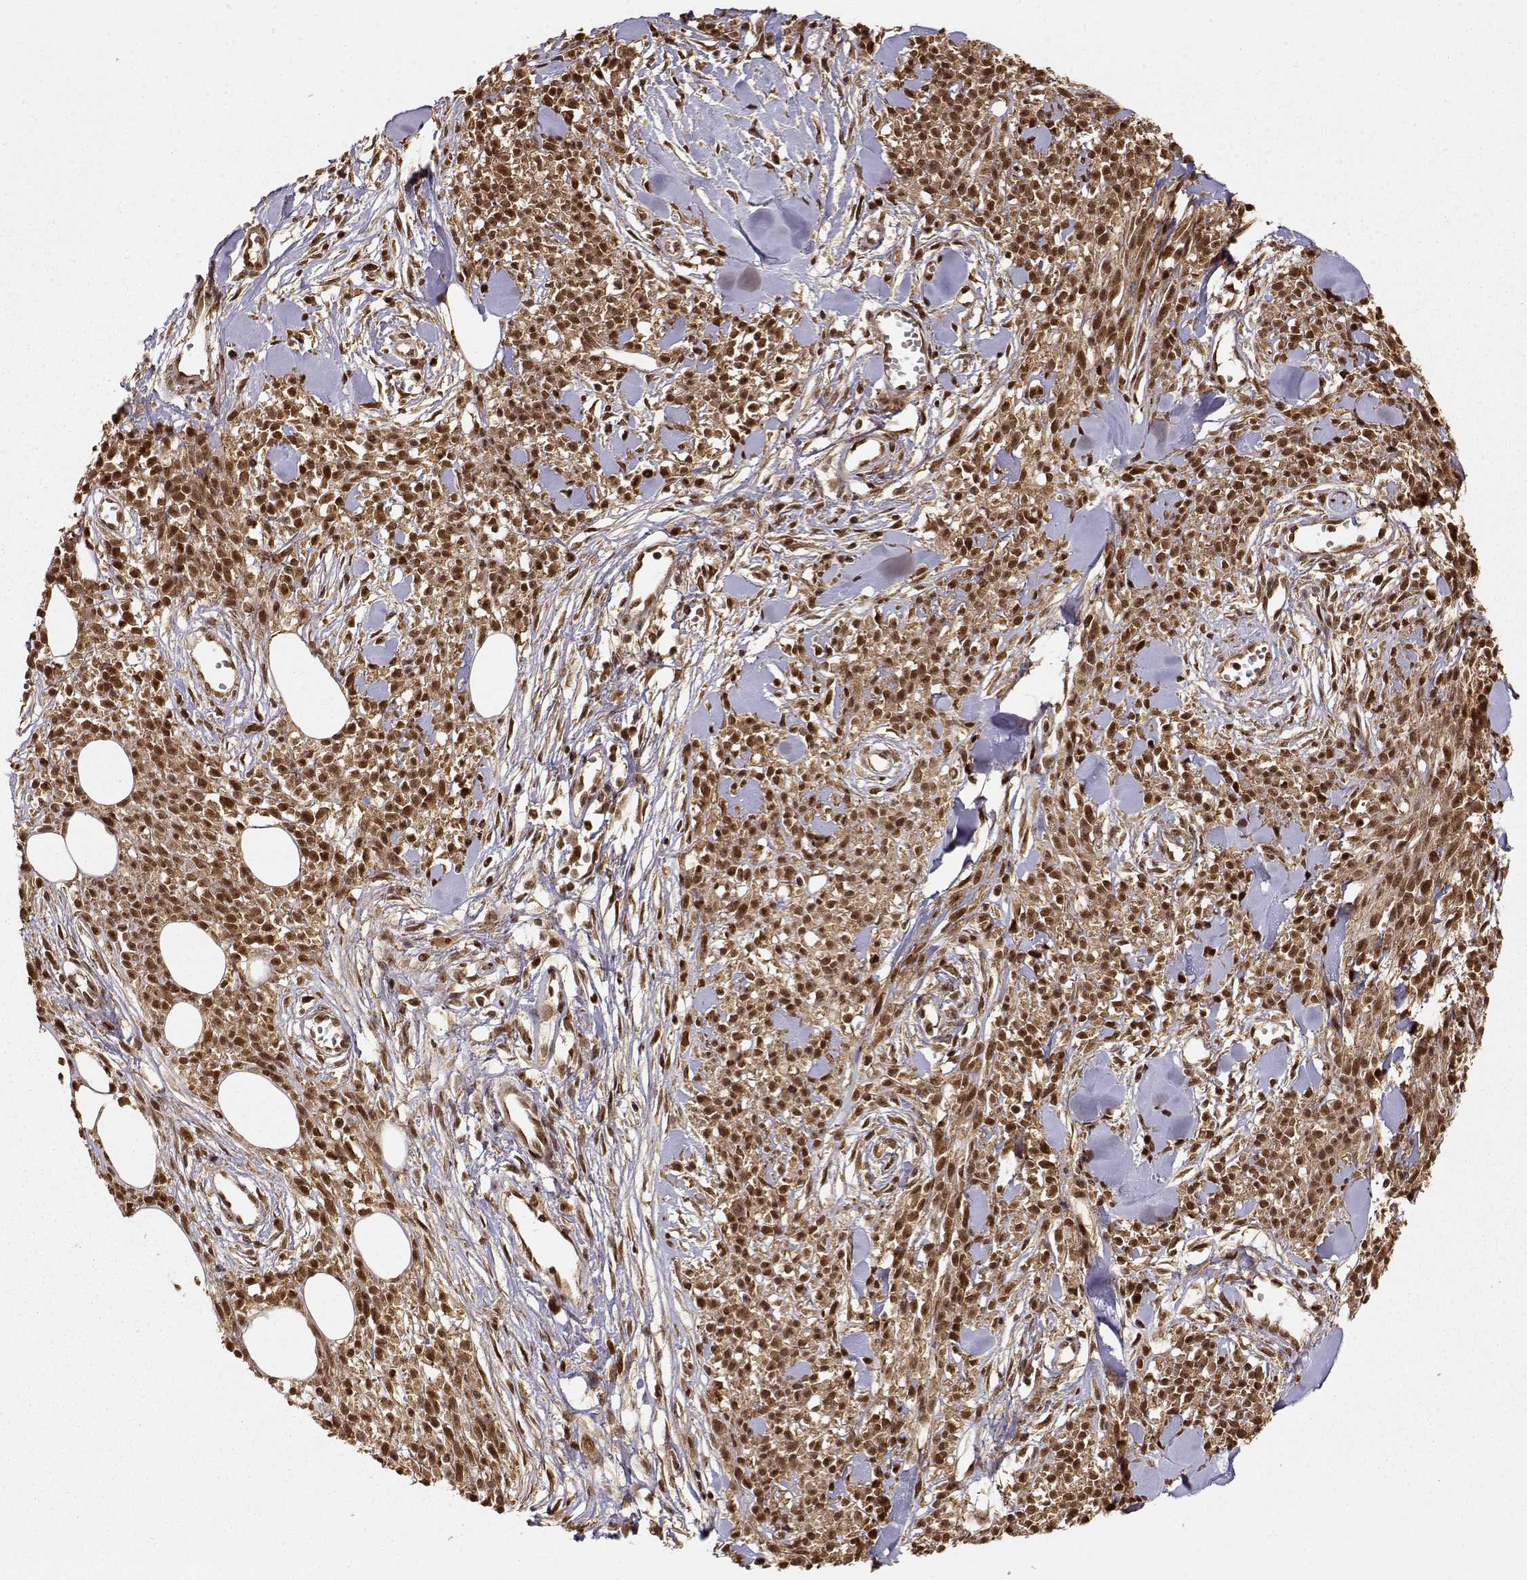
{"staining": {"intensity": "moderate", "quantity": ">75%", "location": "cytoplasmic/membranous,nuclear"}, "tissue": "melanoma", "cell_type": "Tumor cells", "image_type": "cancer", "snomed": [{"axis": "morphology", "description": "Malignant melanoma, NOS"}, {"axis": "topography", "description": "Skin"}, {"axis": "topography", "description": "Skin of trunk"}], "caption": "There is medium levels of moderate cytoplasmic/membranous and nuclear expression in tumor cells of melanoma, as demonstrated by immunohistochemical staining (brown color).", "gene": "MAEA", "patient": {"sex": "male", "age": 74}}